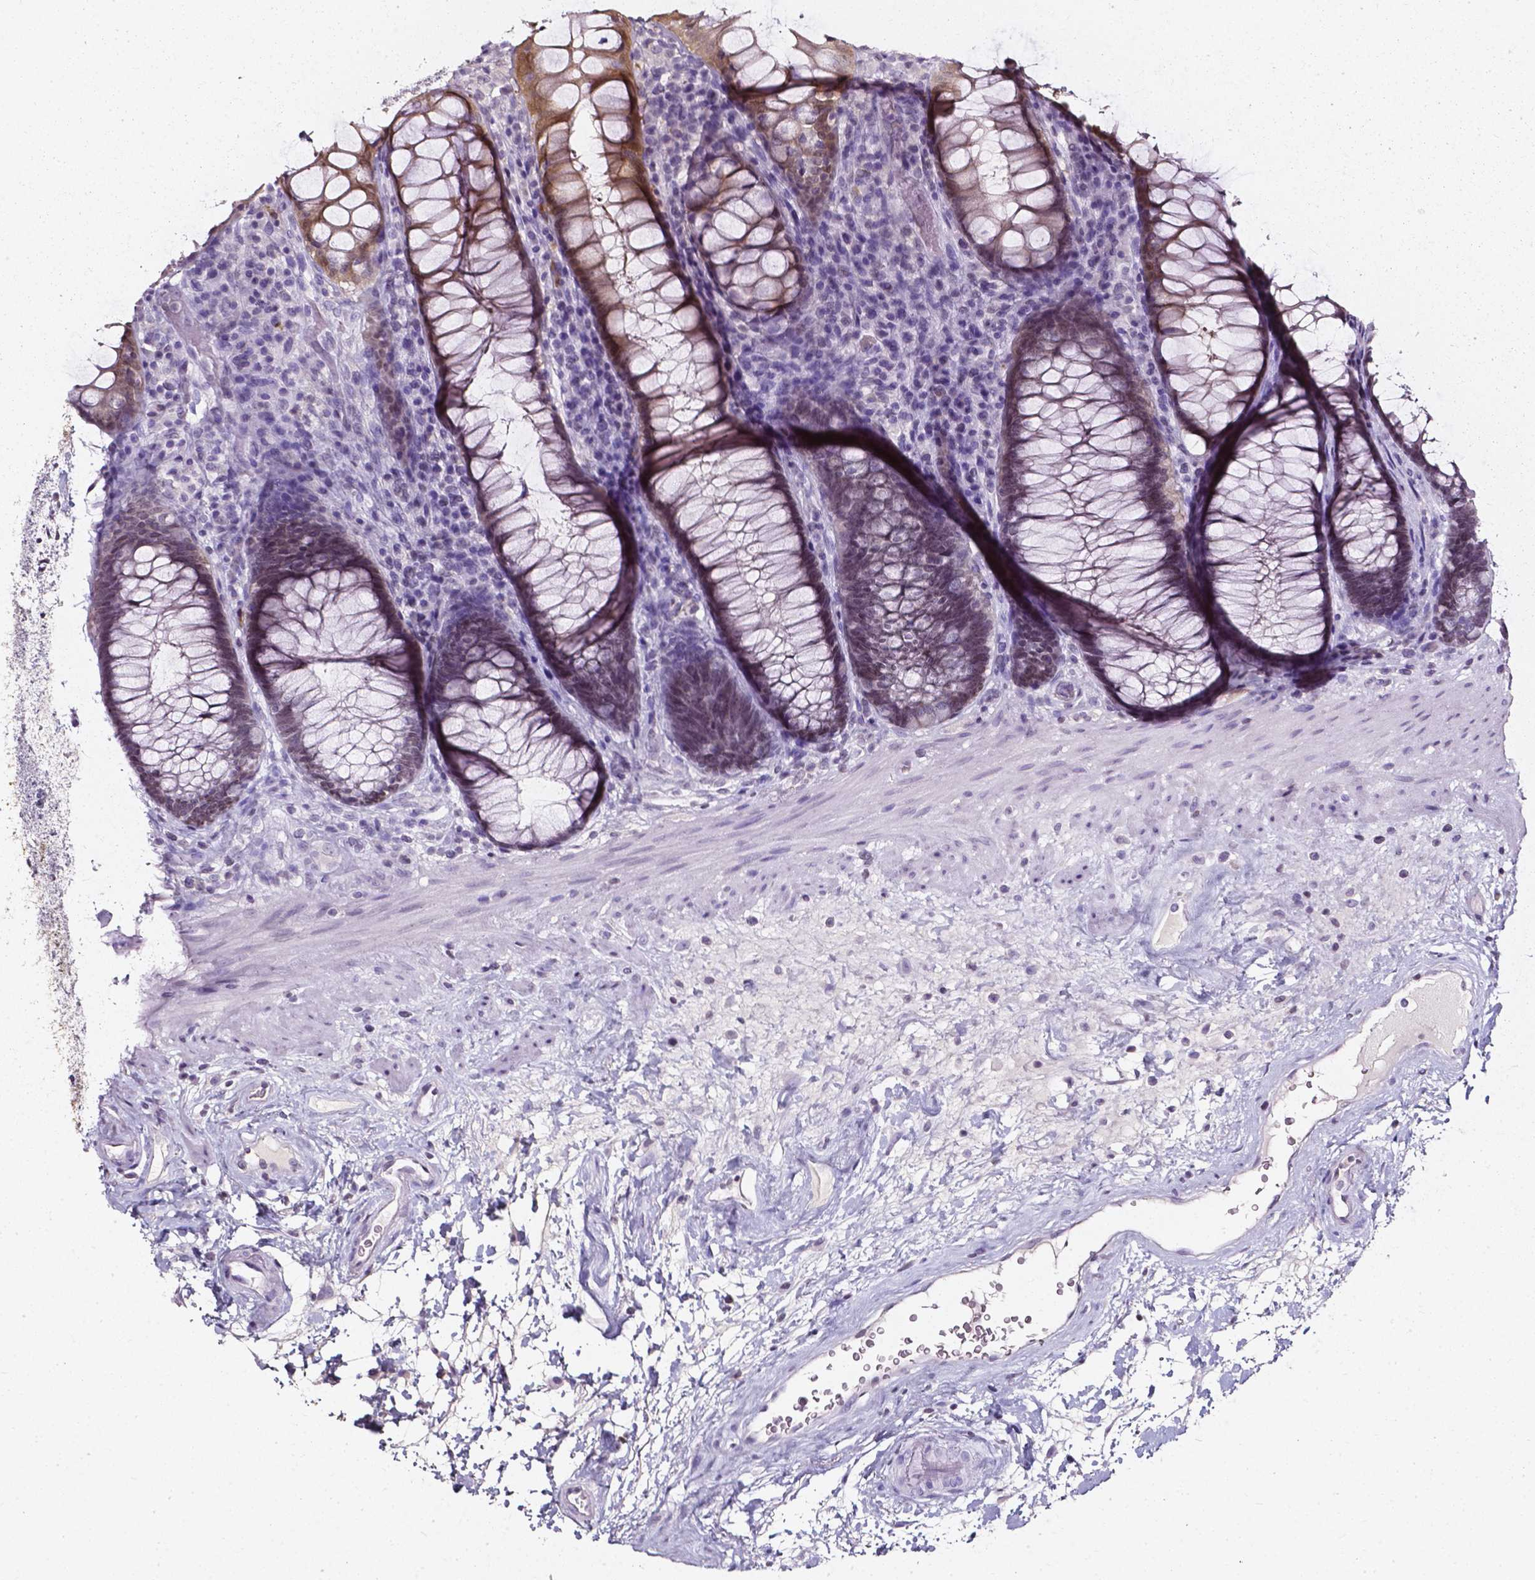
{"staining": {"intensity": "weak", "quantity": "25%-75%", "location": "cytoplasmic/membranous"}, "tissue": "rectum", "cell_type": "Glandular cells", "image_type": "normal", "snomed": [{"axis": "morphology", "description": "Normal tissue, NOS"}, {"axis": "topography", "description": "Rectum"}], "caption": "High-power microscopy captured an immunohistochemistry (IHC) histopathology image of unremarkable rectum, revealing weak cytoplasmic/membranous expression in about 25%-75% of glandular cells.", "gene": "AKR1B10", "patient": {"sex": "male", "age": 72}}